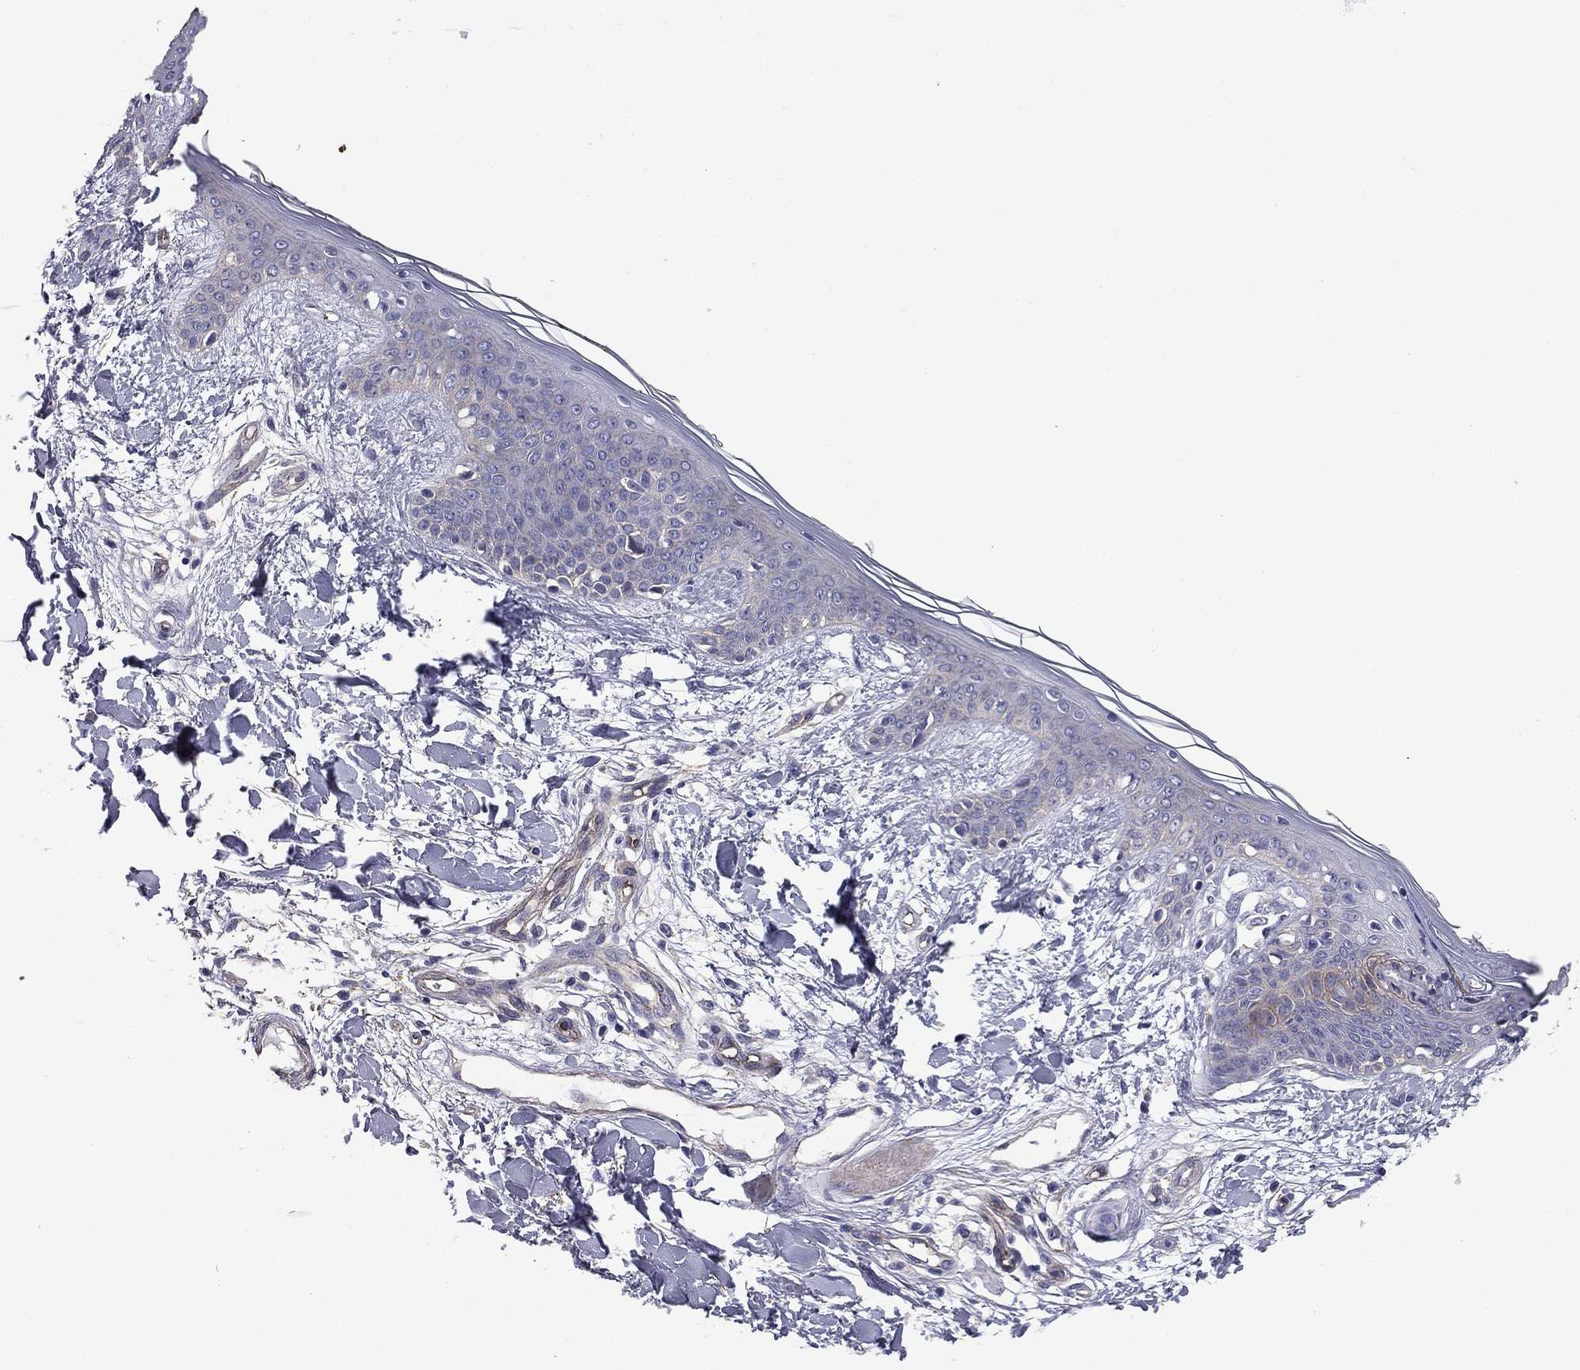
{"staining": {"intensity": "negative", "quantity": "none", "location": "none"}, "tissue": "skin", "cell_type": "Fibroblasts", "image_type": "normal", "snomed": [{"axis": "morphology", "description": "Normal tissue, NOS"}, {"axis": "topography", "description": "Skin"}], "caption": "Immunohistochemical staining of unremarkable human skin displays no significant staining in fibroblasts.", "gene": "TCHH", "patient": {"sex": "female", "age": 34}}